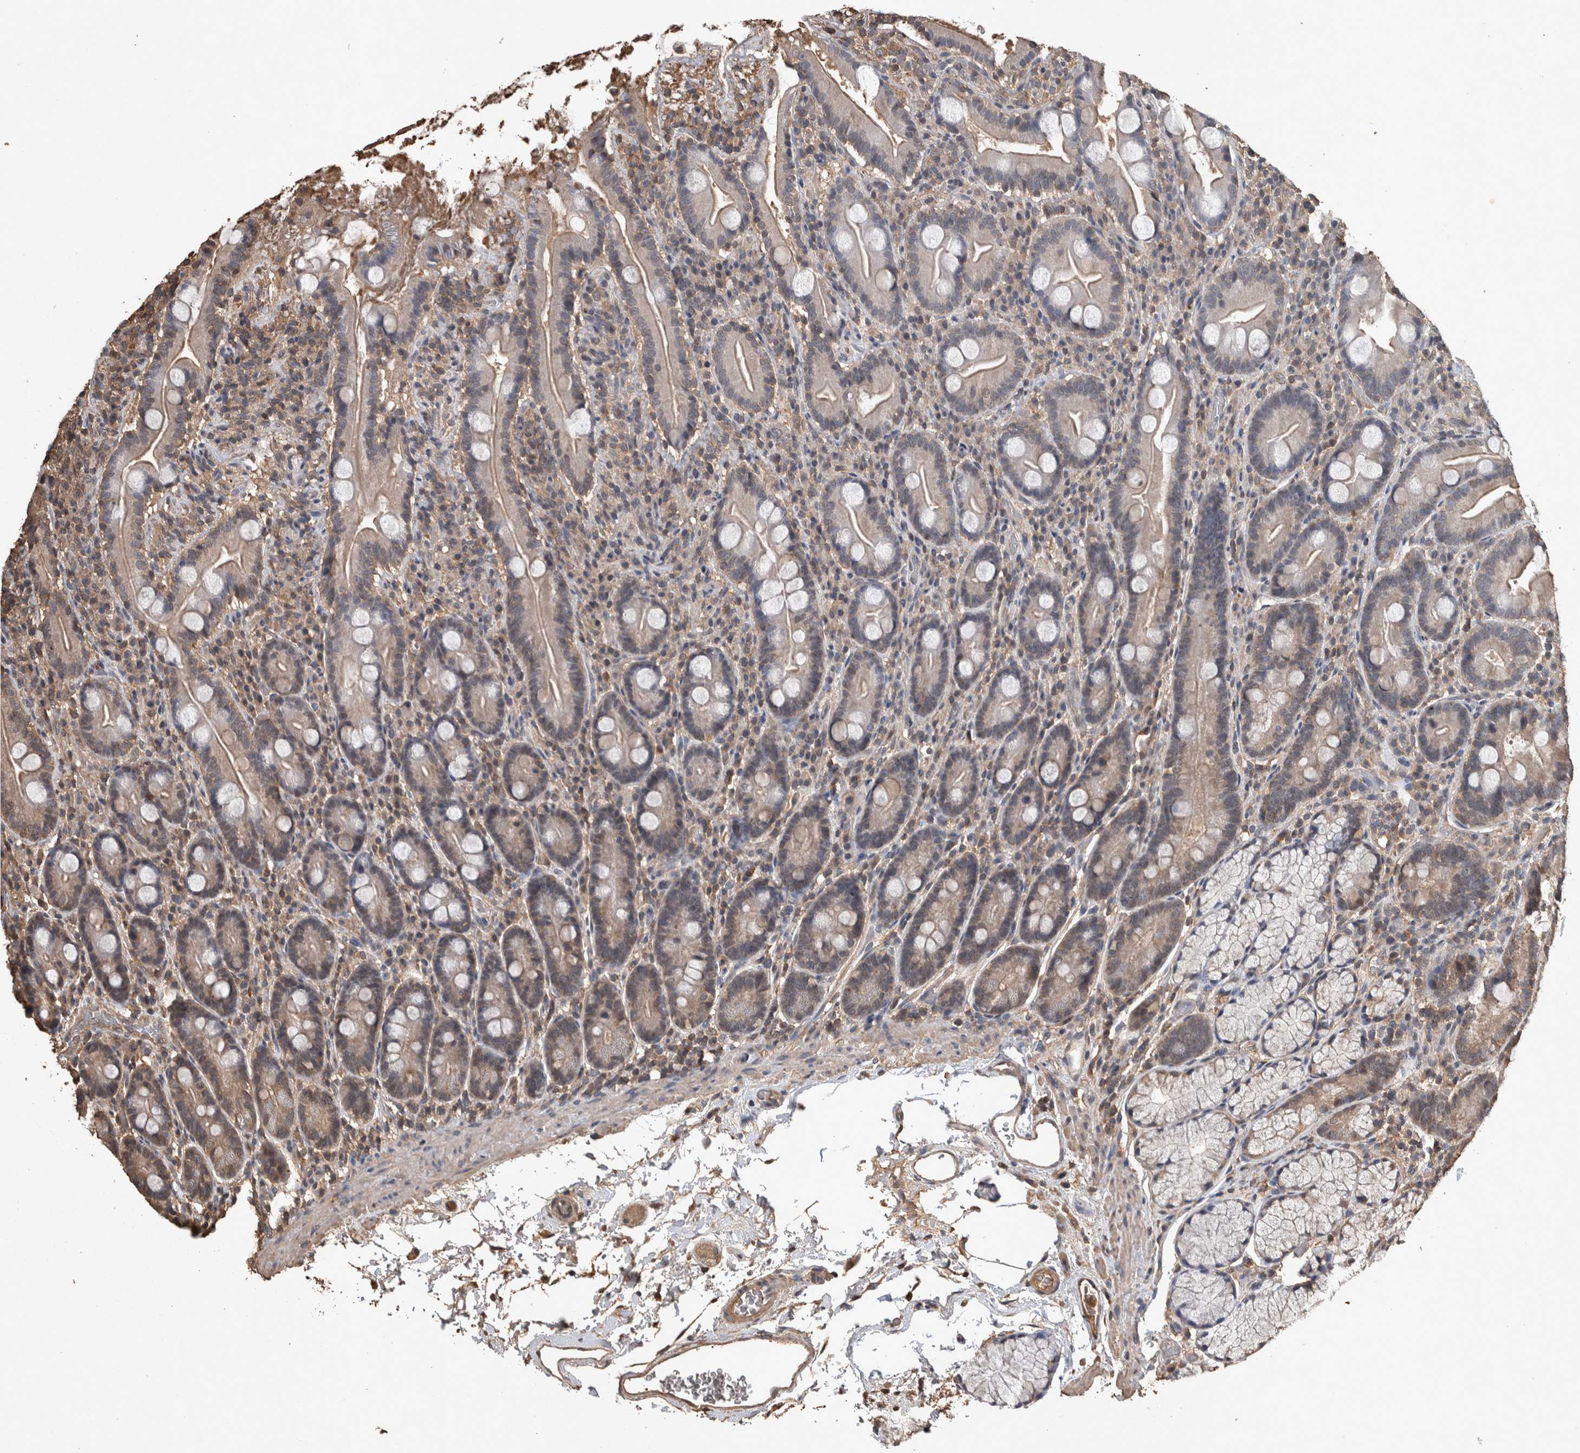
{"staining": {"intensity": "moderate", "quantity": "<25%", "location": "cytoplasmic/membranous"}, "tissue": "duodenum", "cell_type": "Glandular cells", "image_type": "normal", "snomed": [{"axis": "morphology", "description": "Normal tissue, NOS"}, {"axis": "topography", "description": "Duodenum"}], "caption": "The histopathology image reveals immunohistochemical staining of unremarkable duodenum. There is moderate cytoplasmic/membranous expression is present in approximately <25% of glandular cells.", "gene": "FGFRL1", "patient": {"sex": "male", "age": 35}}